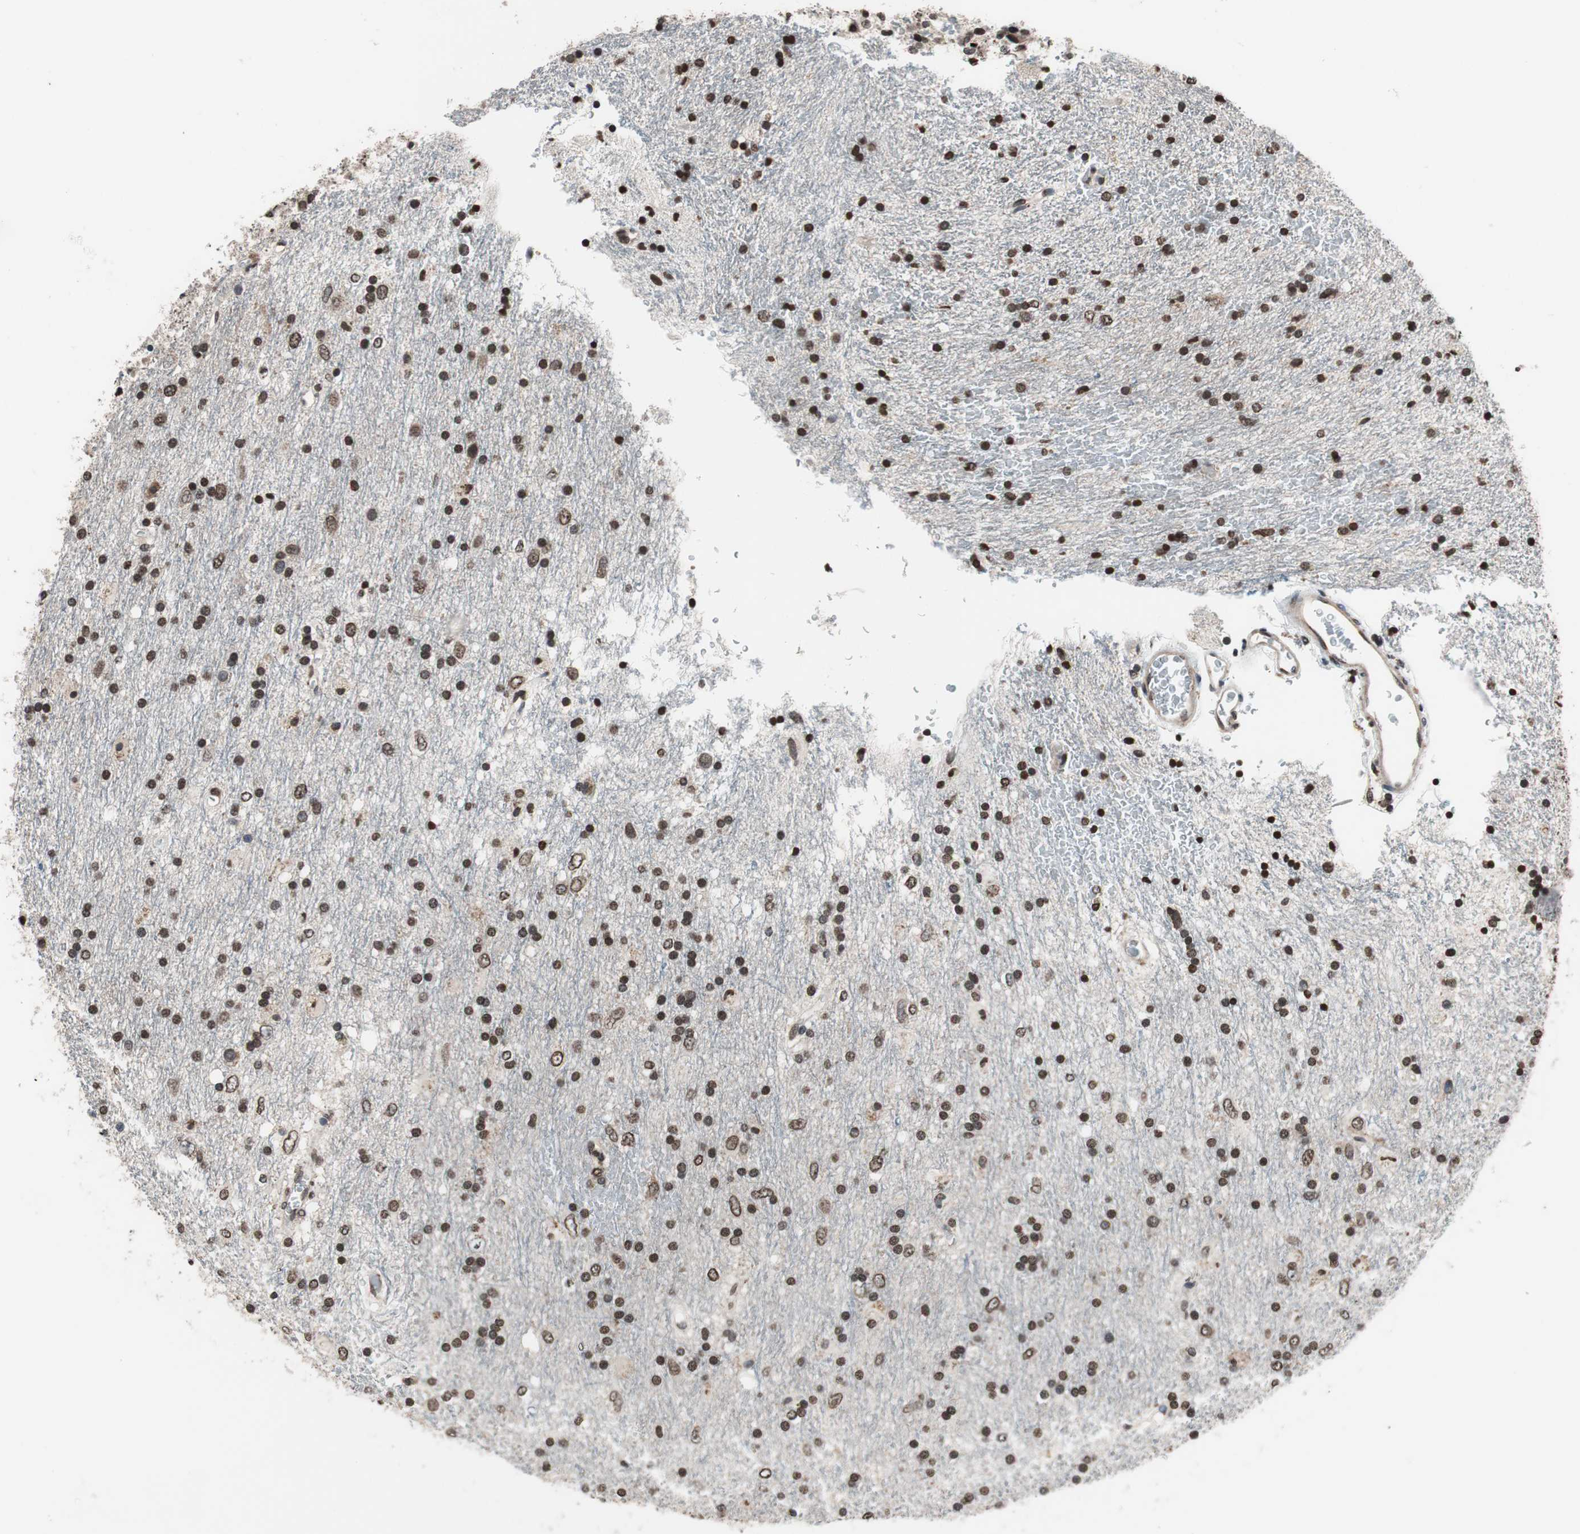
{"staining": {"intensity": "moderate", "quantity": ">75%", "location": "nuclear"}, "tissue": "glioma", "cell_type": "Tumor cells", "image_type": "cancer", "snomed": [{"axis": "morphology", "description": "Glioma, malignant, Low grade"}, {"axis": "topography", "description": "Brain"}], "caption": "A histopathology image showing moderate nuclear staining in about >75% of tumor cells in malignant glioma (low-grade), as visualized by brown immunohistochemical staining.", "gene": "RFC1", "patient": {"sex": "male", "age": 77}}